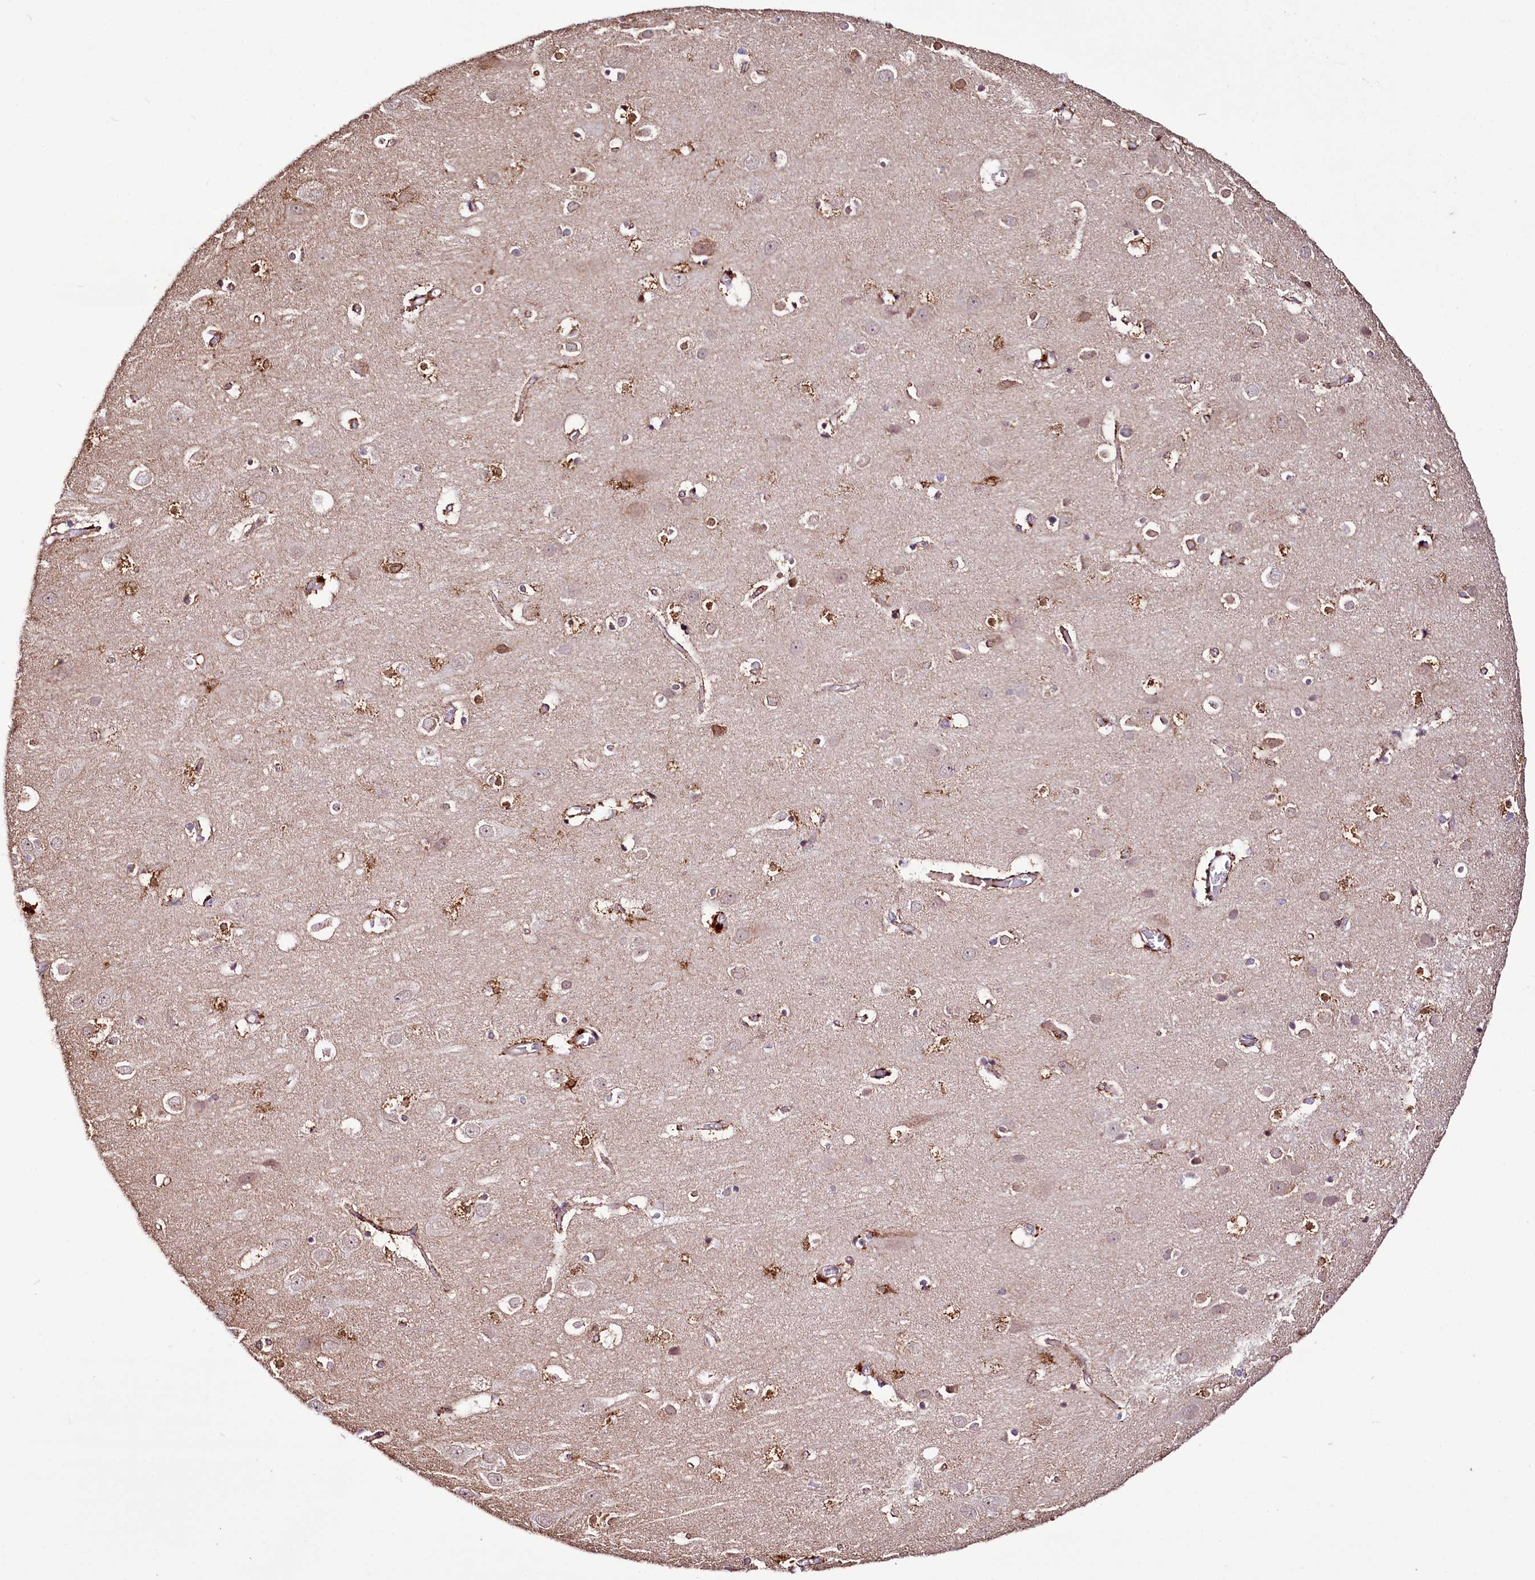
{"staining": {"intensity": "moderate", "quantity": ">75%", "location": "cytoplasmic/membranous"}, "tissue": "cerebral cortex", "cell_type": "Endothelial cells", "image_type": "normal", "snomed": [{"axis": "morphology", "description": "Normal tissue, NOS"}, {"axis": "topography", "description": "Cerebral cortex"}], "caption": "Brown immunohistochemical staining in normal human cerebral cortex shows moderate cytoplasmic/membranous staining in approximately >75% of endothelial cells.", "gene": "CUTC", "patient": {"sex": "male", "age": 54}}